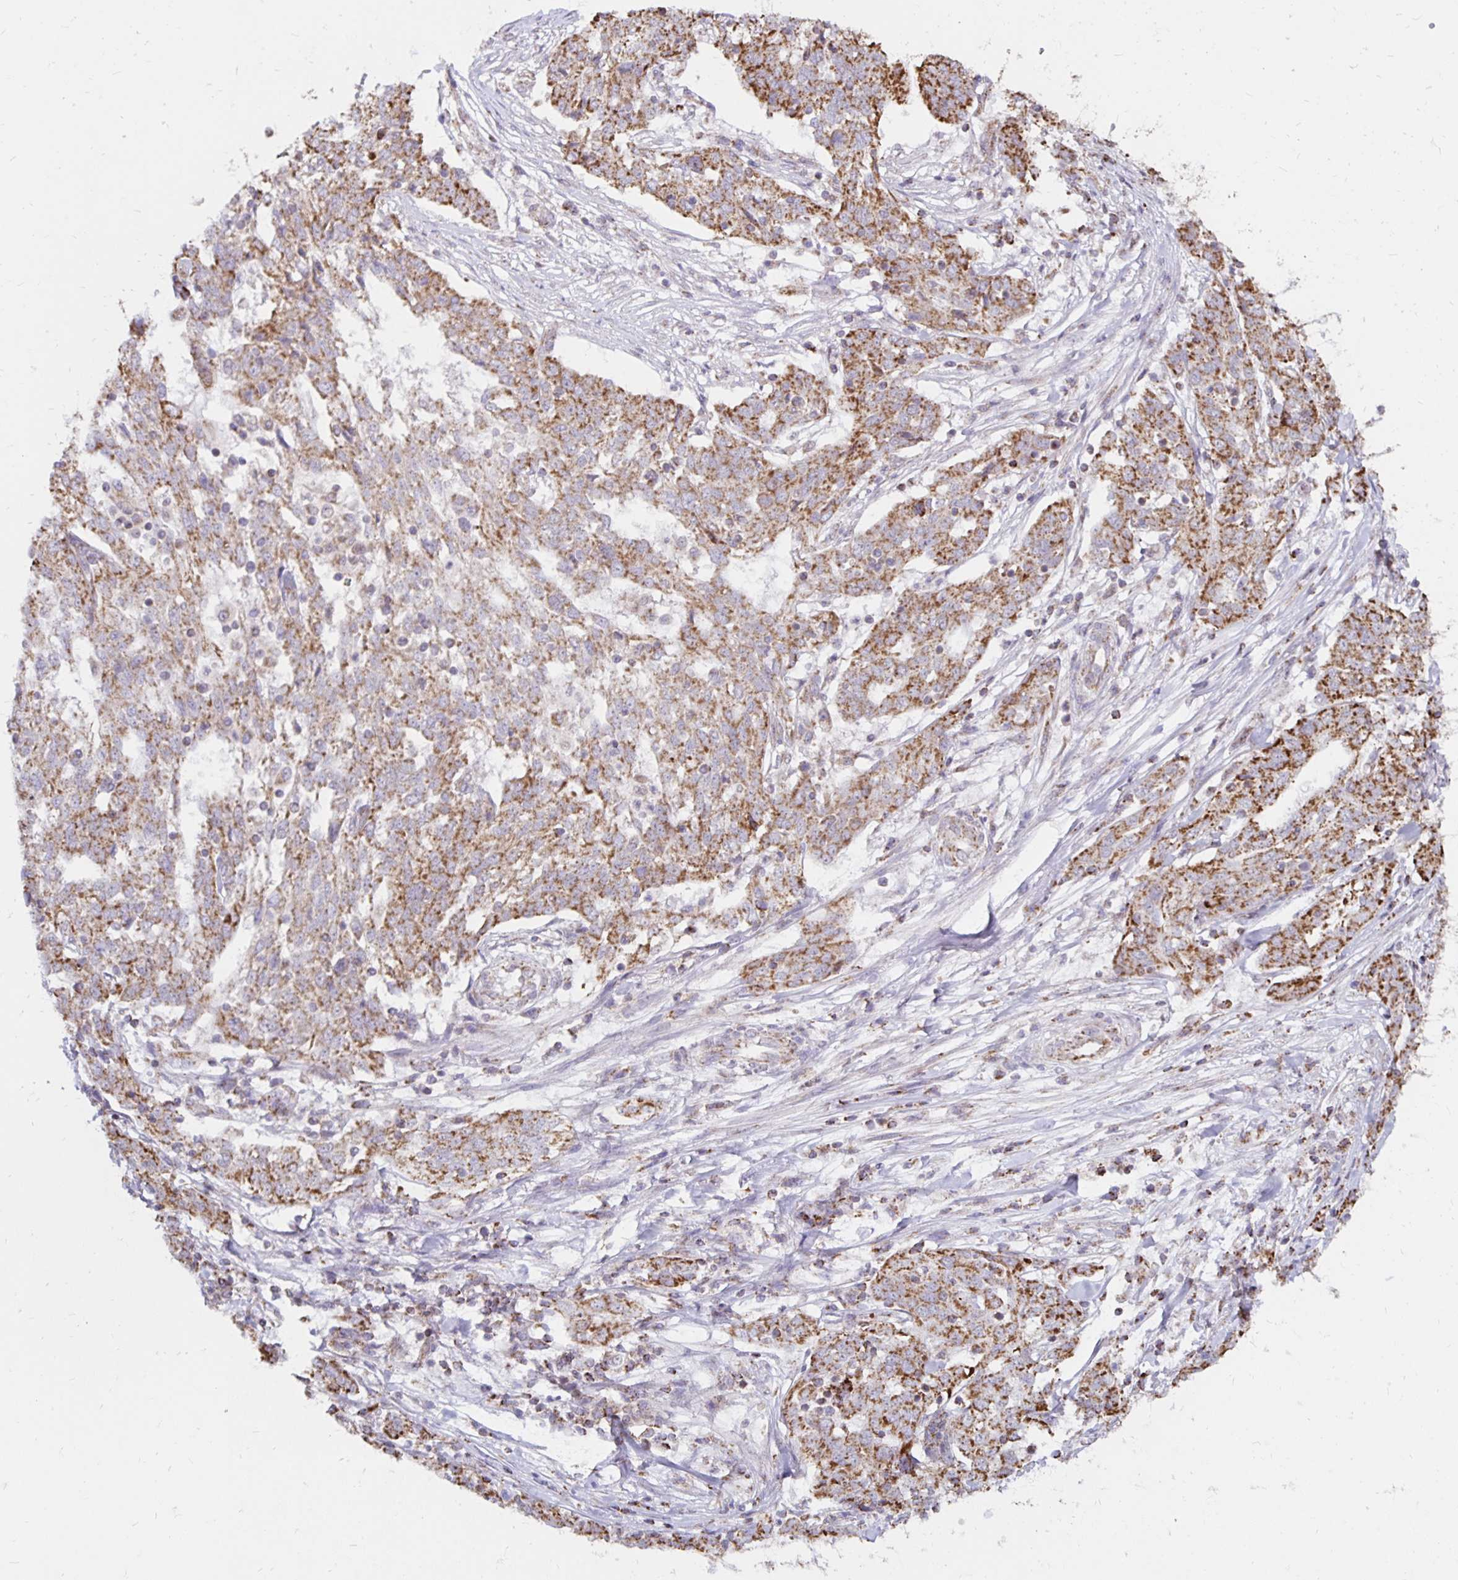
{"staining": {"intensity": "moderate", "quantity": ">75%", "location": "cytoplasmic/membranous"}, "tissue": "ovarian cancer", "cell_type": "Tumor cells", "image_type": "cancer", "snomed": [{"axis": "morphology", "description": "Cystadenocarcinoma, serous, NOS"}, {"axis": "topography", "description": "Ovary"}], "caption": "Tumor cells exhibit medium levels of moderate cytoplasmic/membranous positivity in approximately >75% of cells in ovarian cancer (serous cystadenocarcinoma). (DAB IHC with brightfield microscopy, high magnification).", "gene": "IER3", "patient": {"sex": "female", "age": 67}}